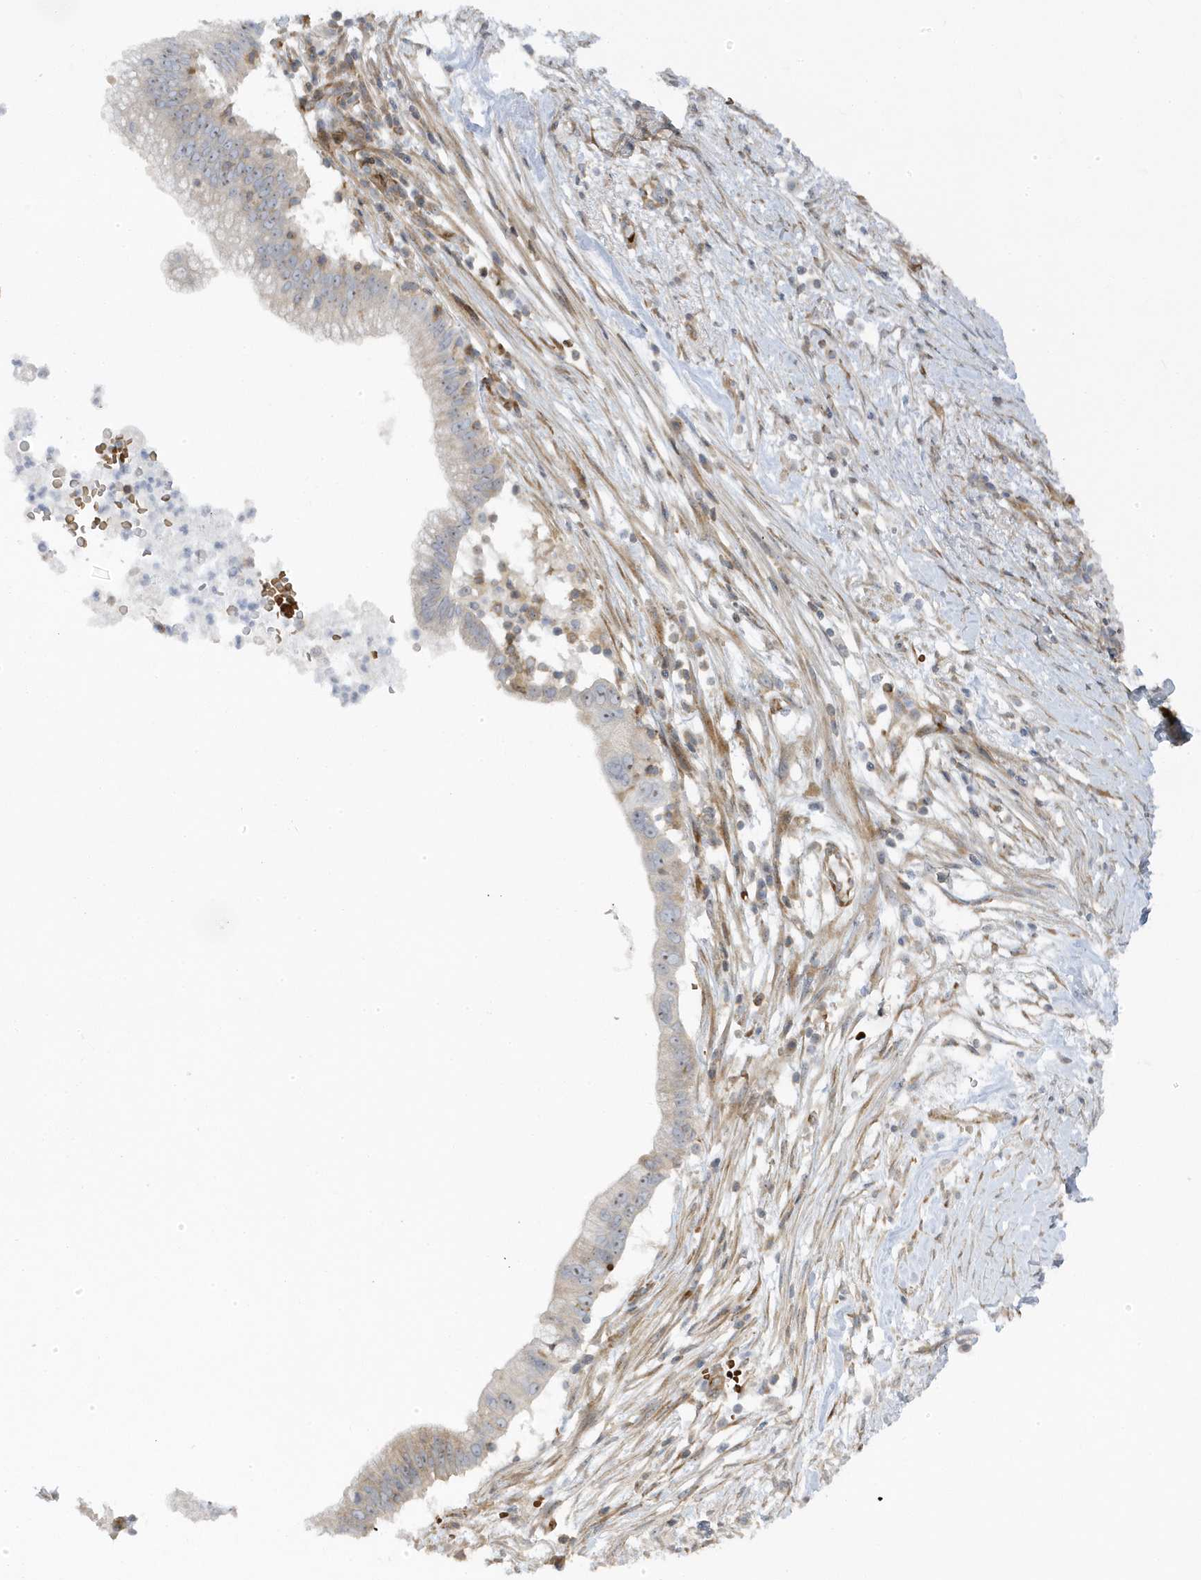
{"staining": {"intensity": "negative", "quantity": "none", "location": "none"}, "tissue": "pancreatic cancer", "cell_type": "Tumor cells", "image_type": "cancer", "snomed": [{"axis": "morphology", "description": "Adenocarcinoma, NOS"}, {"axis": "topography", "description": "Pancreas"}], "caption": "IHC micrograph of pancreatic cancer stained for a protein (brown), which exhibits no expression in tumor cells. Nuclei are stained in blue.", "gene": "MAP7D3", "patient": {"sex": "male", "age": 68}}